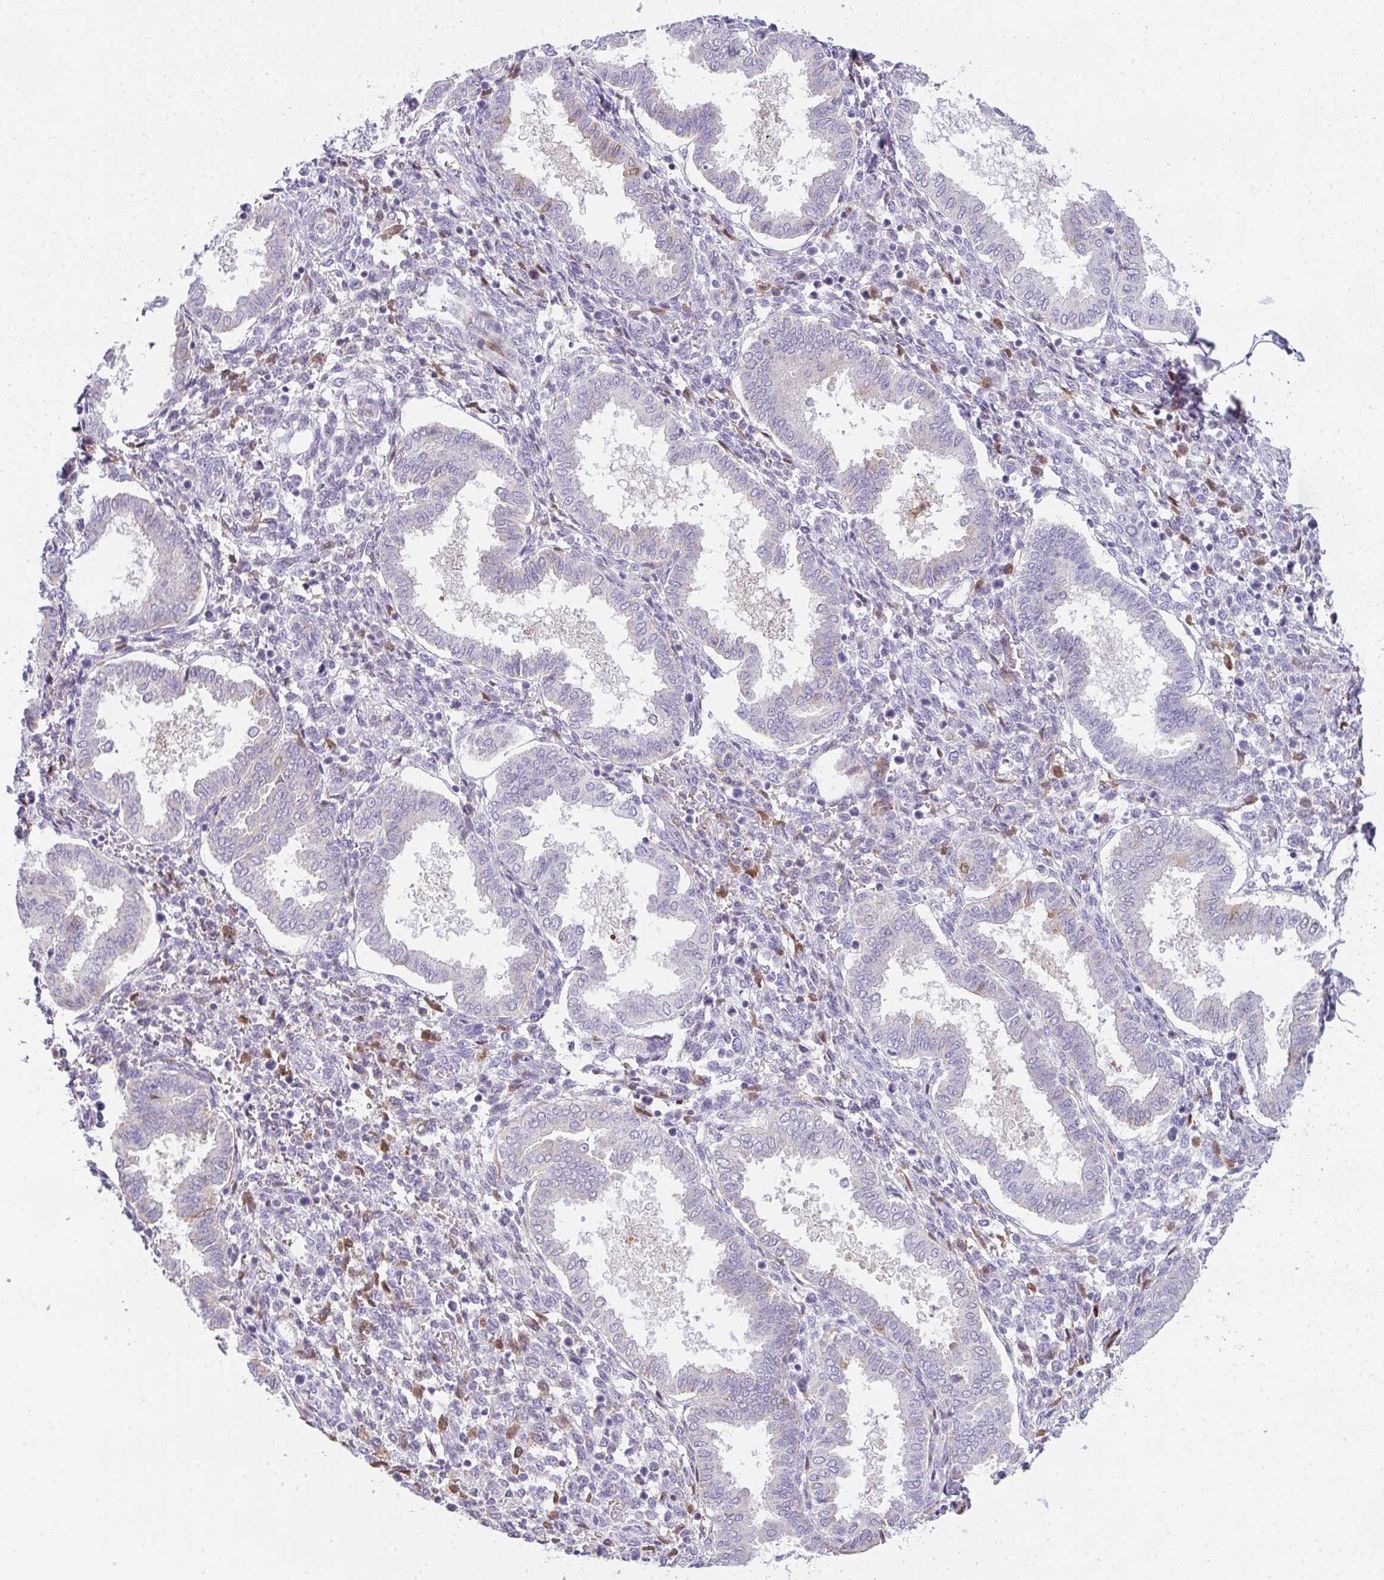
{"staining": {"intensity": "moderate", "quantity": "<25%", "location": "cytoplasmic/membranous"}, "tissue": "endometrium", "cell_type": "Cells in endometrial stroma", "image_type": "normal", "snomed": [{"axis": "morphology", "description": "Normal tissue, NOS"}, {"axis": "topography", "description": "Endometrium"}], "caption": "An image of endometrium stained for a protein exhibits moderate cytoplasmic/membranous brown staining in cells in endometrial stroma. (Stains: DAB in brown, nuclei in blue, Microscopy: brightfield microscopy at high magnification).", "gene": "COX7B", "patient": {"sex": "female", "age": 24}}